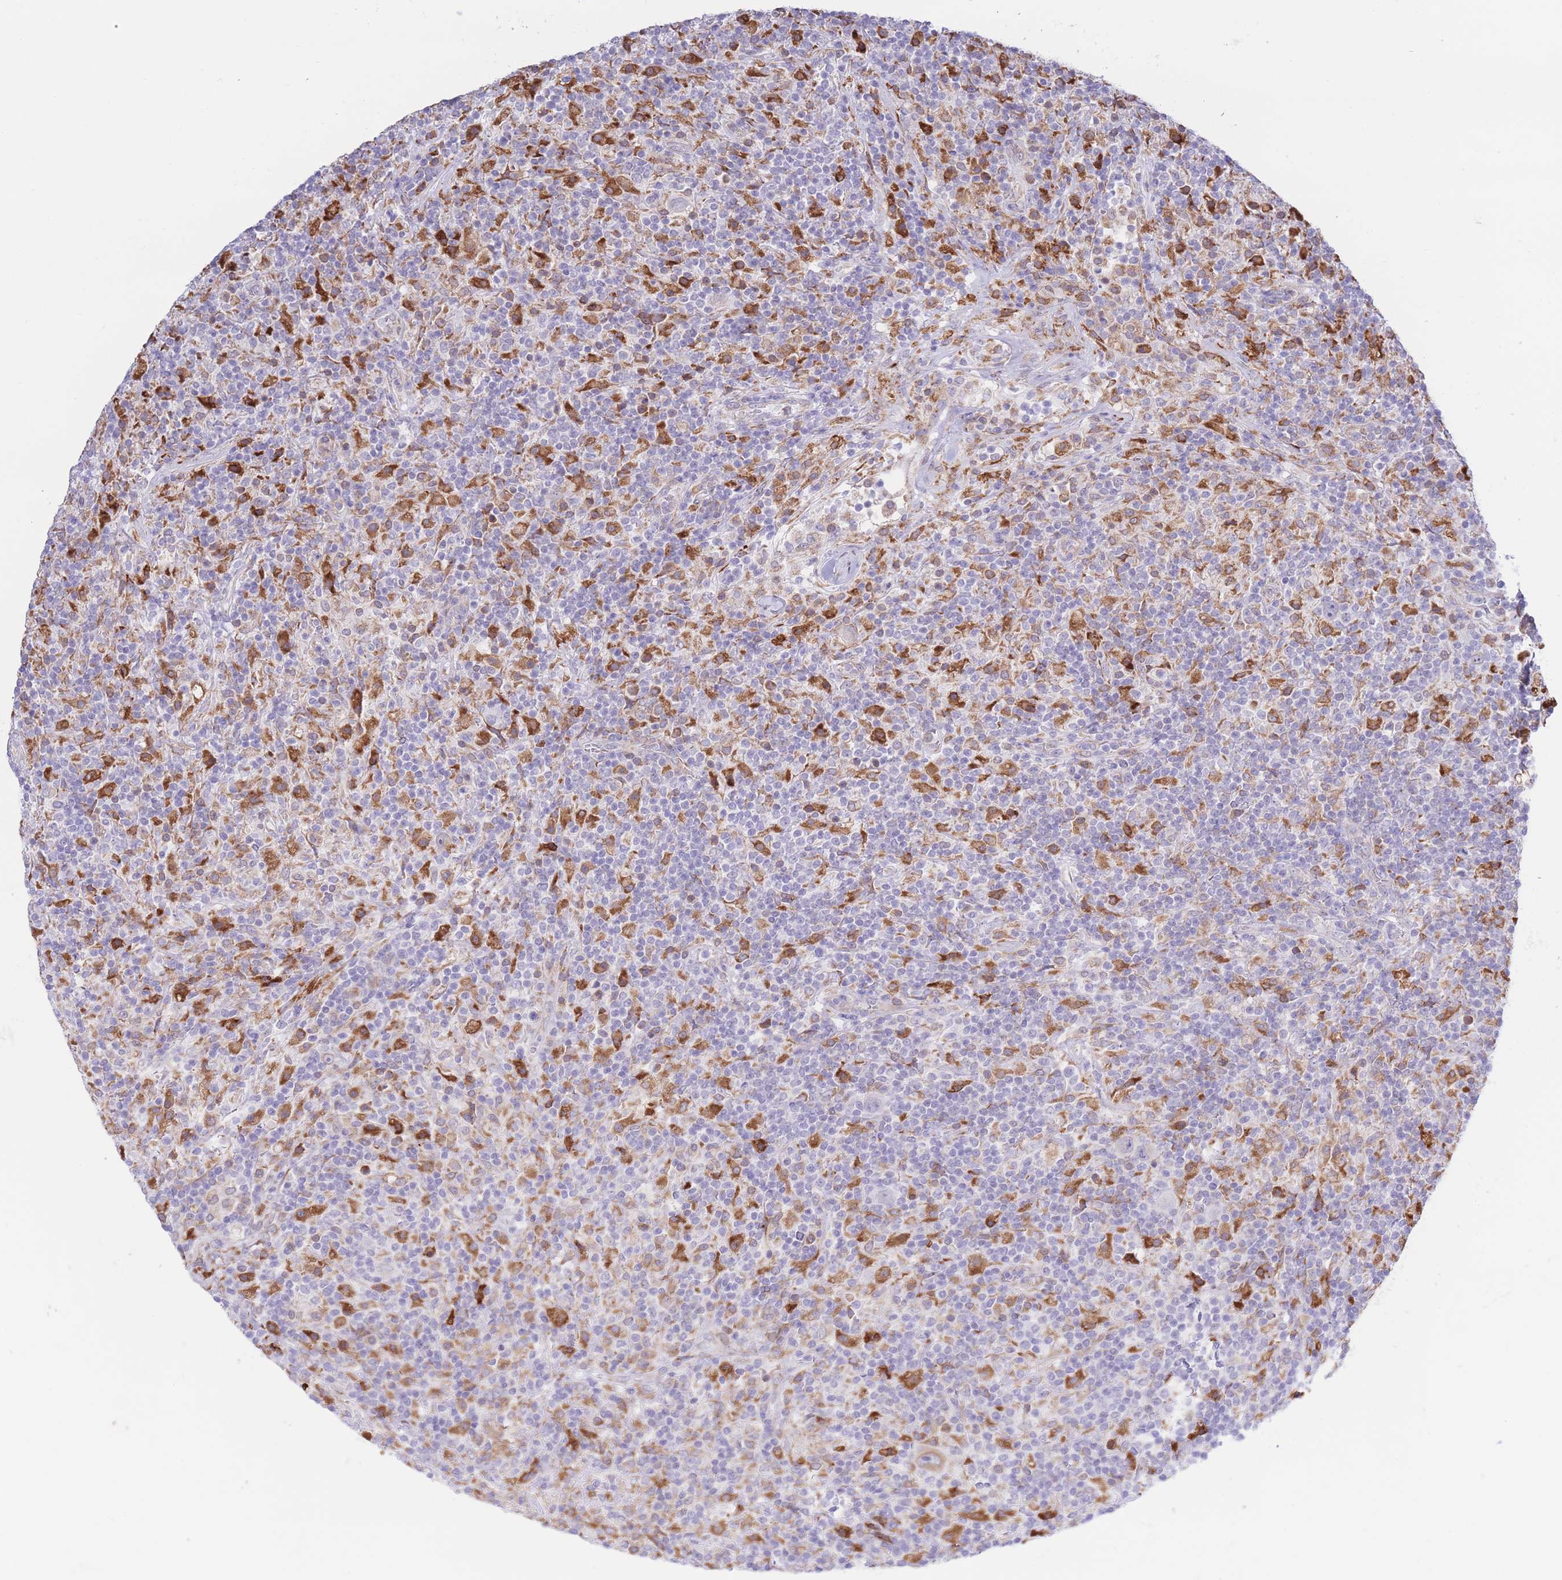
{"staining": {"intensity": "negative", "quantity": "none", "location": "none"}, "tissue": "lymphoma", "cell_type": "Tumor cells", "image_type": "cancer", "snomed": [{"axis": "morphology", "description": "Hodgkin's disease, NOS"}, {"axis": "topography", "description": "Lymph node"}], "caption": "The histopathology image shows no staining of tumor cells in lymphoma.", "gene": "MYDGF", "patient": {"sex": "male", "age": 70}}